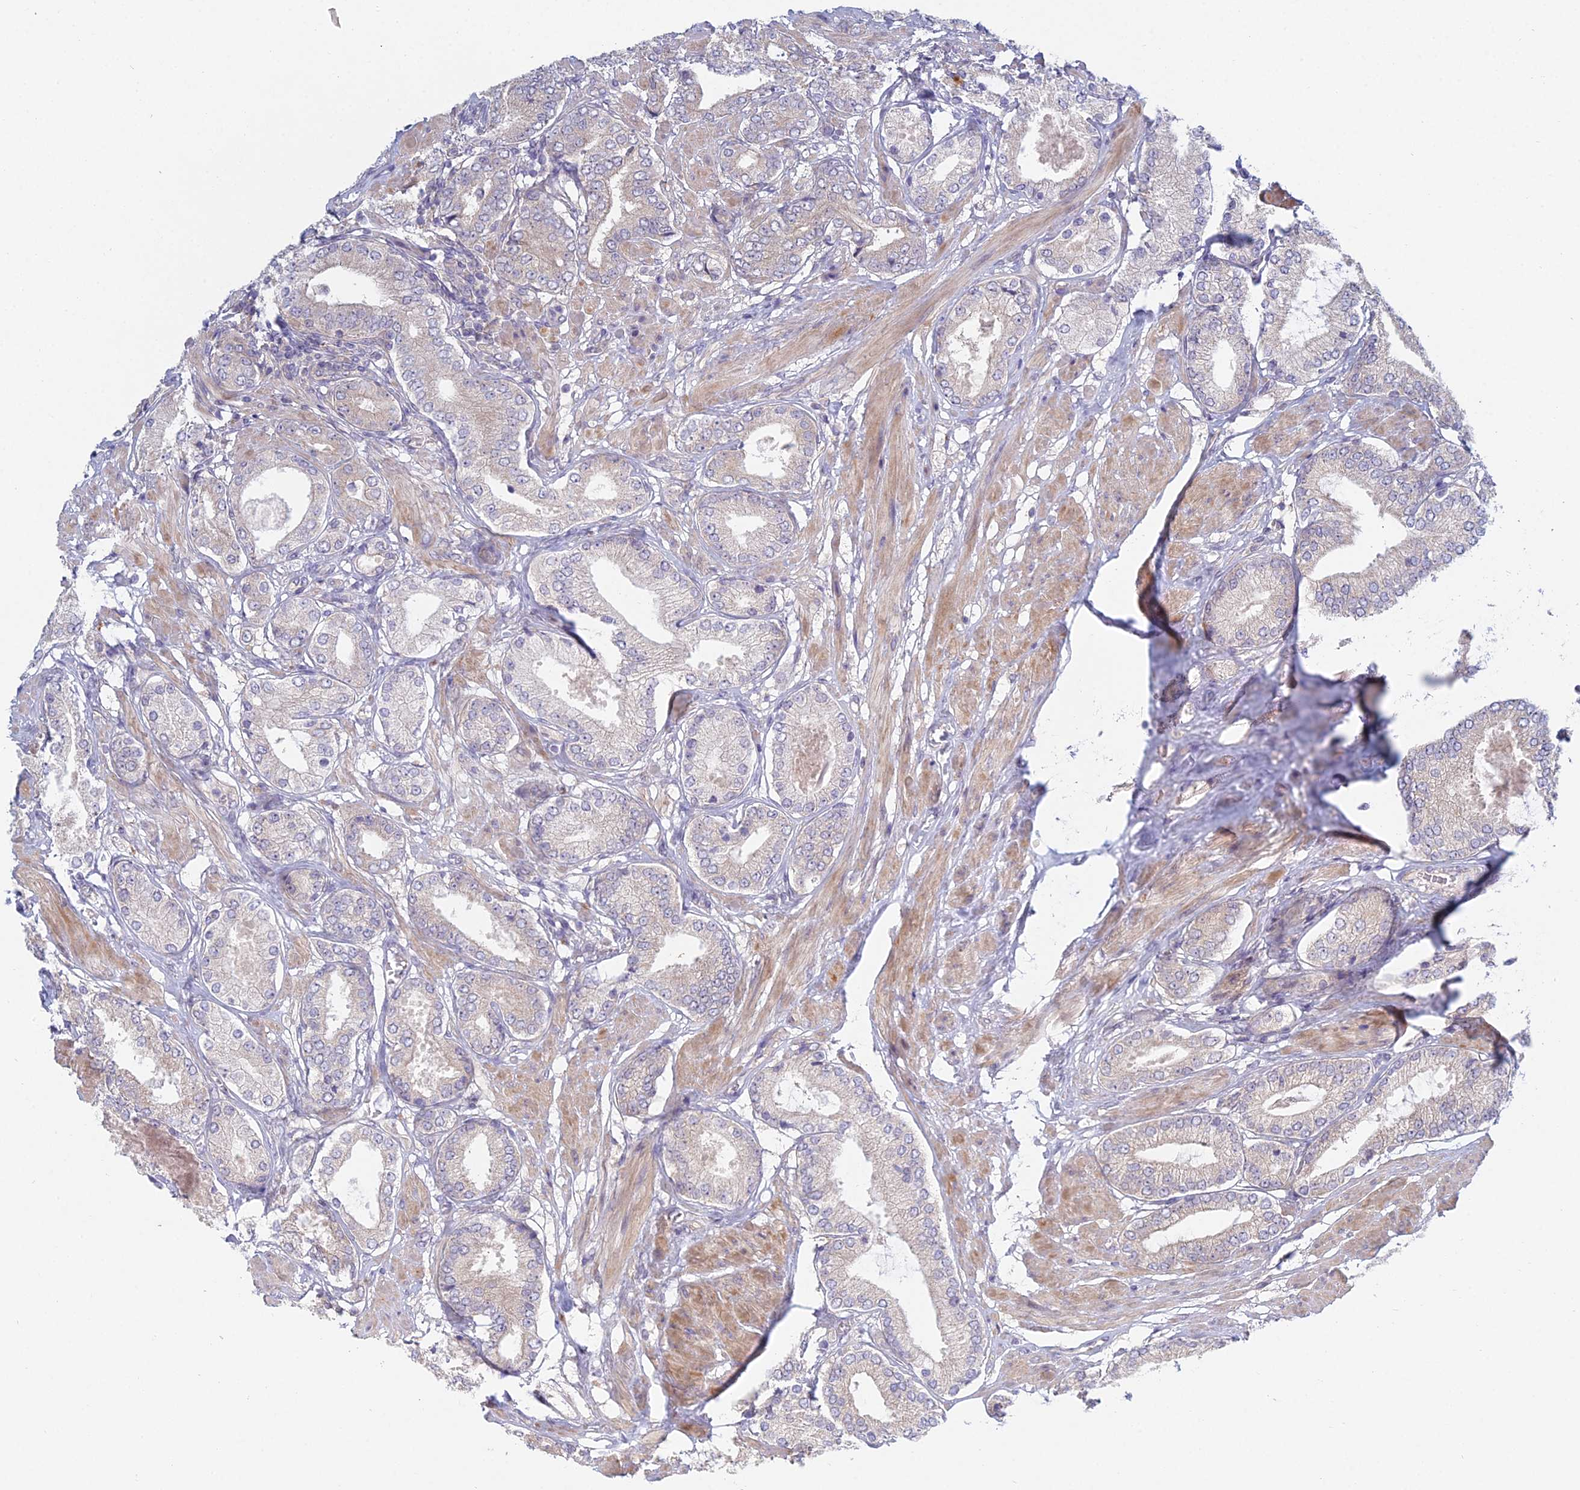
{"staining": {"intensity": "negative", "quantity": "none", "location": "none"}, "tissue": "prostate cancer", "cell_type": "Tumor cells", "image_type": "cancer", "snomed": [{"axis": "morphology", "description": "Adenocarcinoma, High grade"}, {"axis": "topography", "description": "Prostate and seminal vesicle, NOS"}], "caption": "High magnification brightfield microscopy of prostate cancer (adenocarcinoma (high-grade)) stained with DAB (3,3'-diaminobenzidine) (brown) and counterstained with hematoxylin (blue): tumor cells show no significant staining.", "gene": "METTL26", "patient": {"sex": "male", "age": 64}}